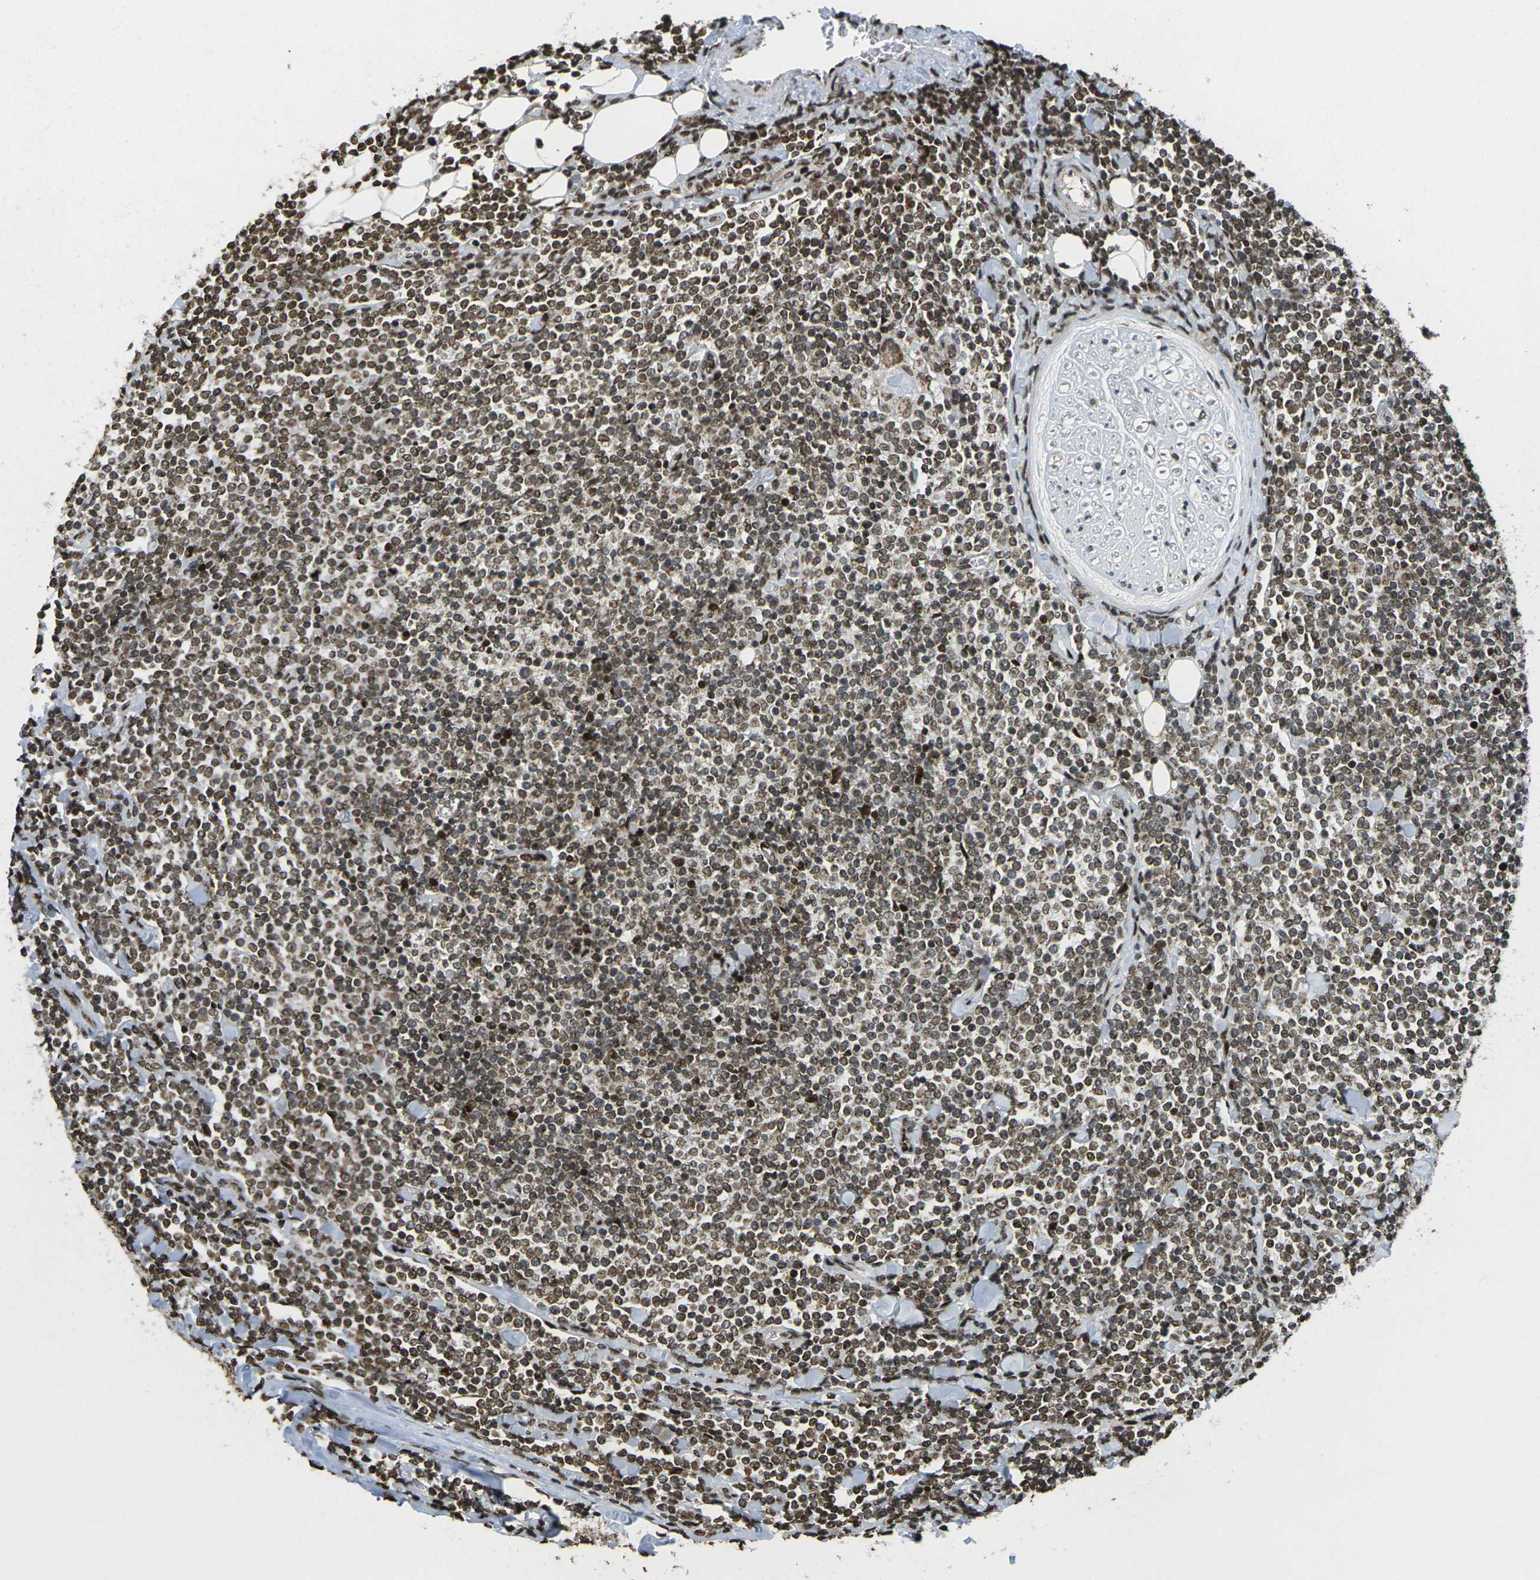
{"staining": {"intensity": "moderate", "quantity": ">75%", "location": "nuclear"}, "tissue": "lymphoma", "cell_type": "Tumor cells", "image_type": "cancer", "snomed": [{"axis": "morphology", "description": "Malignant lymphoma, non-Hodgkin's type, Low grade"}, {"axis": "topography", "description": "Soft tissue"}], "caption": "The immunohistochemical stain shows moderate nuclear positivity in tumor cells of low-grade malignant lymphoma, non-Hodgkin's type tissue.", "gene": "NEUROG2", "patient": {"sex": "male", "age": 92}}